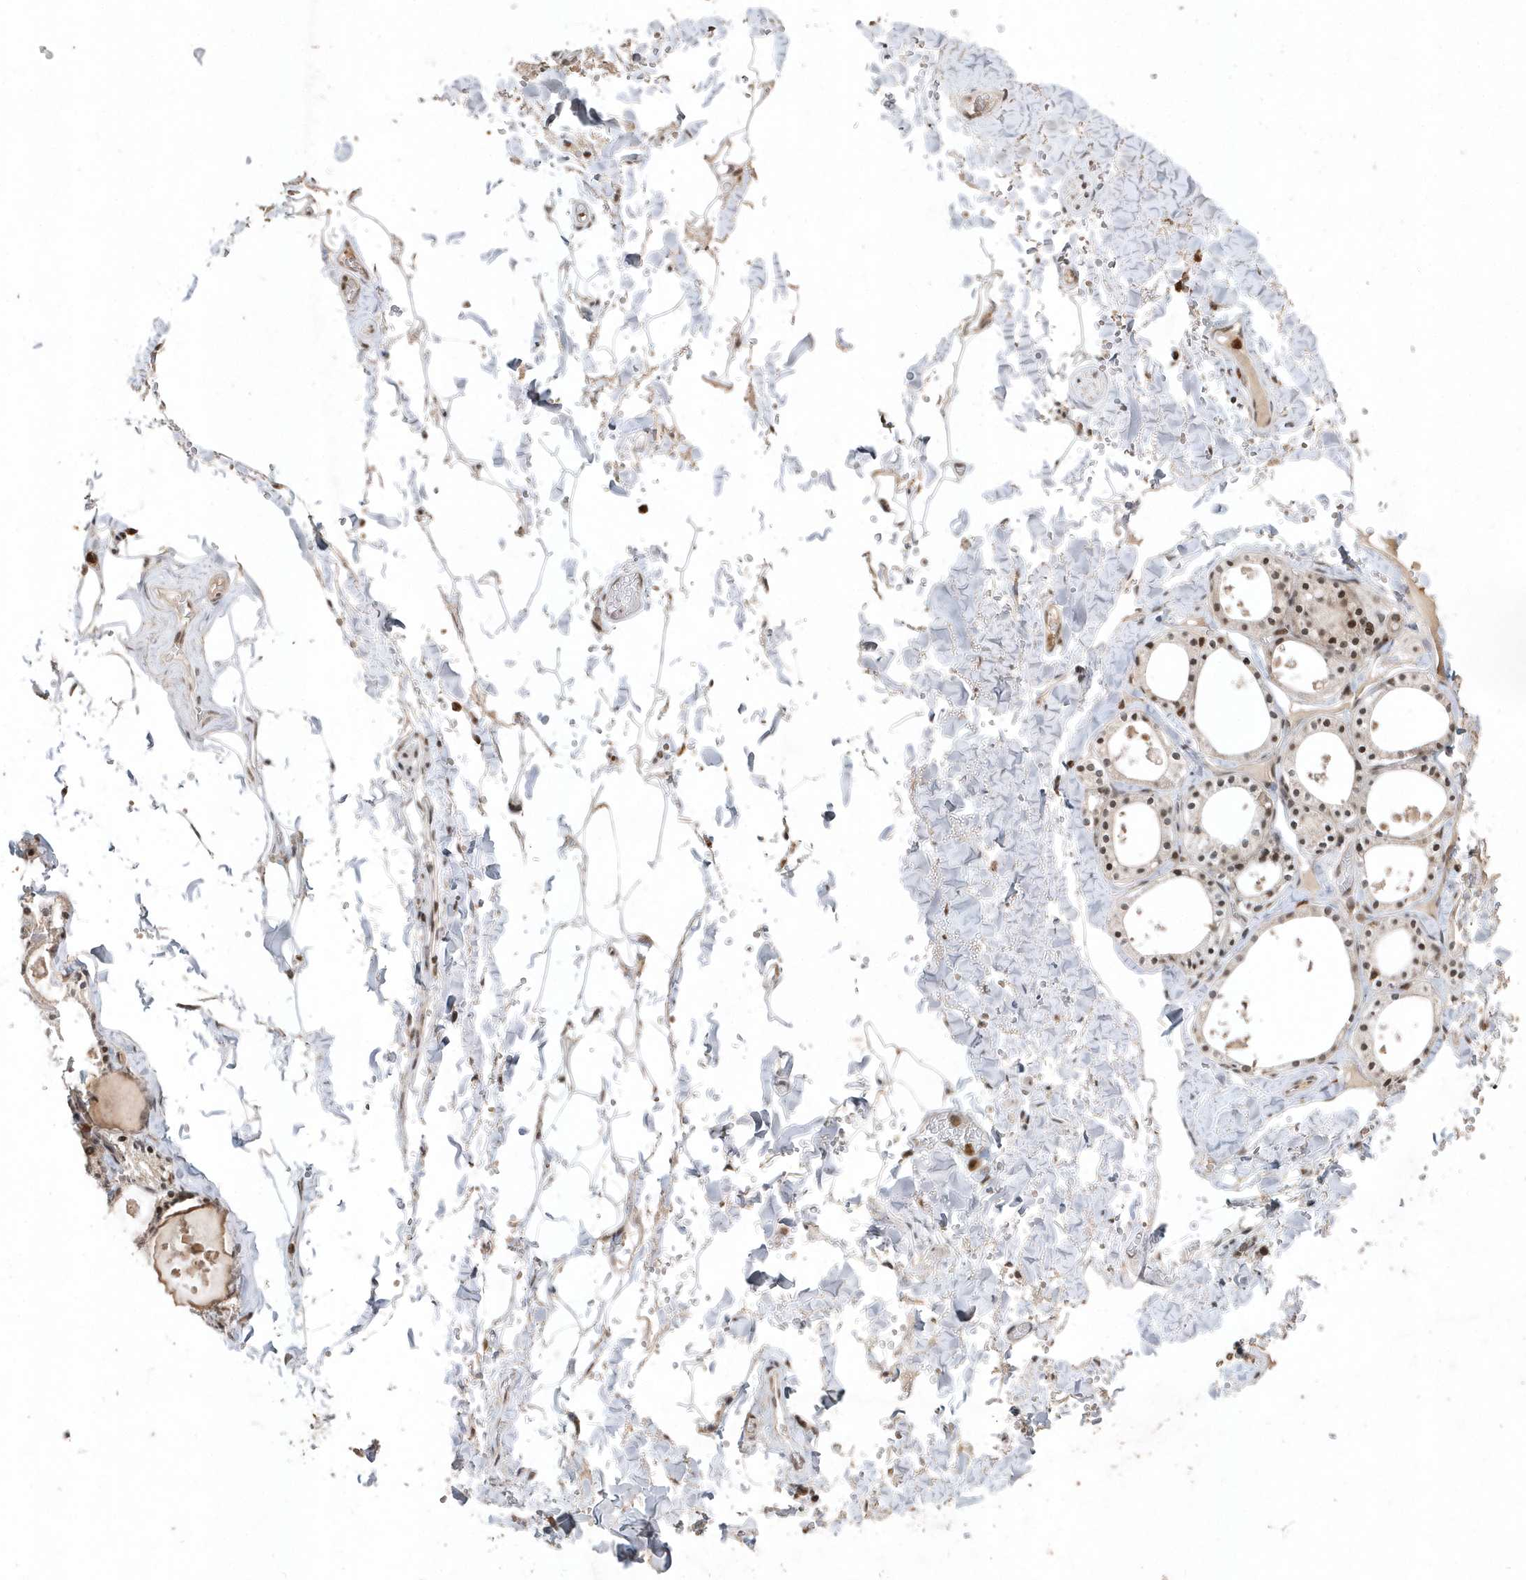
{"staining": {"intensity": "moderate", "quantity": "25%-75%", "location": "cytoplasmic/membranous,nuclear"}, "tissue": "thyroid gland", "cell_type": "Glandular cells", "image_type": "normal", "snomed": [{"axis": "morphology", "description": "Normal tissue, NOS"}, {"axis": "topography", "description": "Thyroid gland"}], "caption": "Immunohistochemical staining of benign thyroid gland reveals 25%-75% levels of moderate cytoplasmic/membranous,nuclear protein positivity in approximately 25%-75% of glandular cells. (DAB IHC, brown staining for protein, blue staining for nuclei).", "gene": "EIF2B1", "patient": {"sex": "male", "age": 56}}